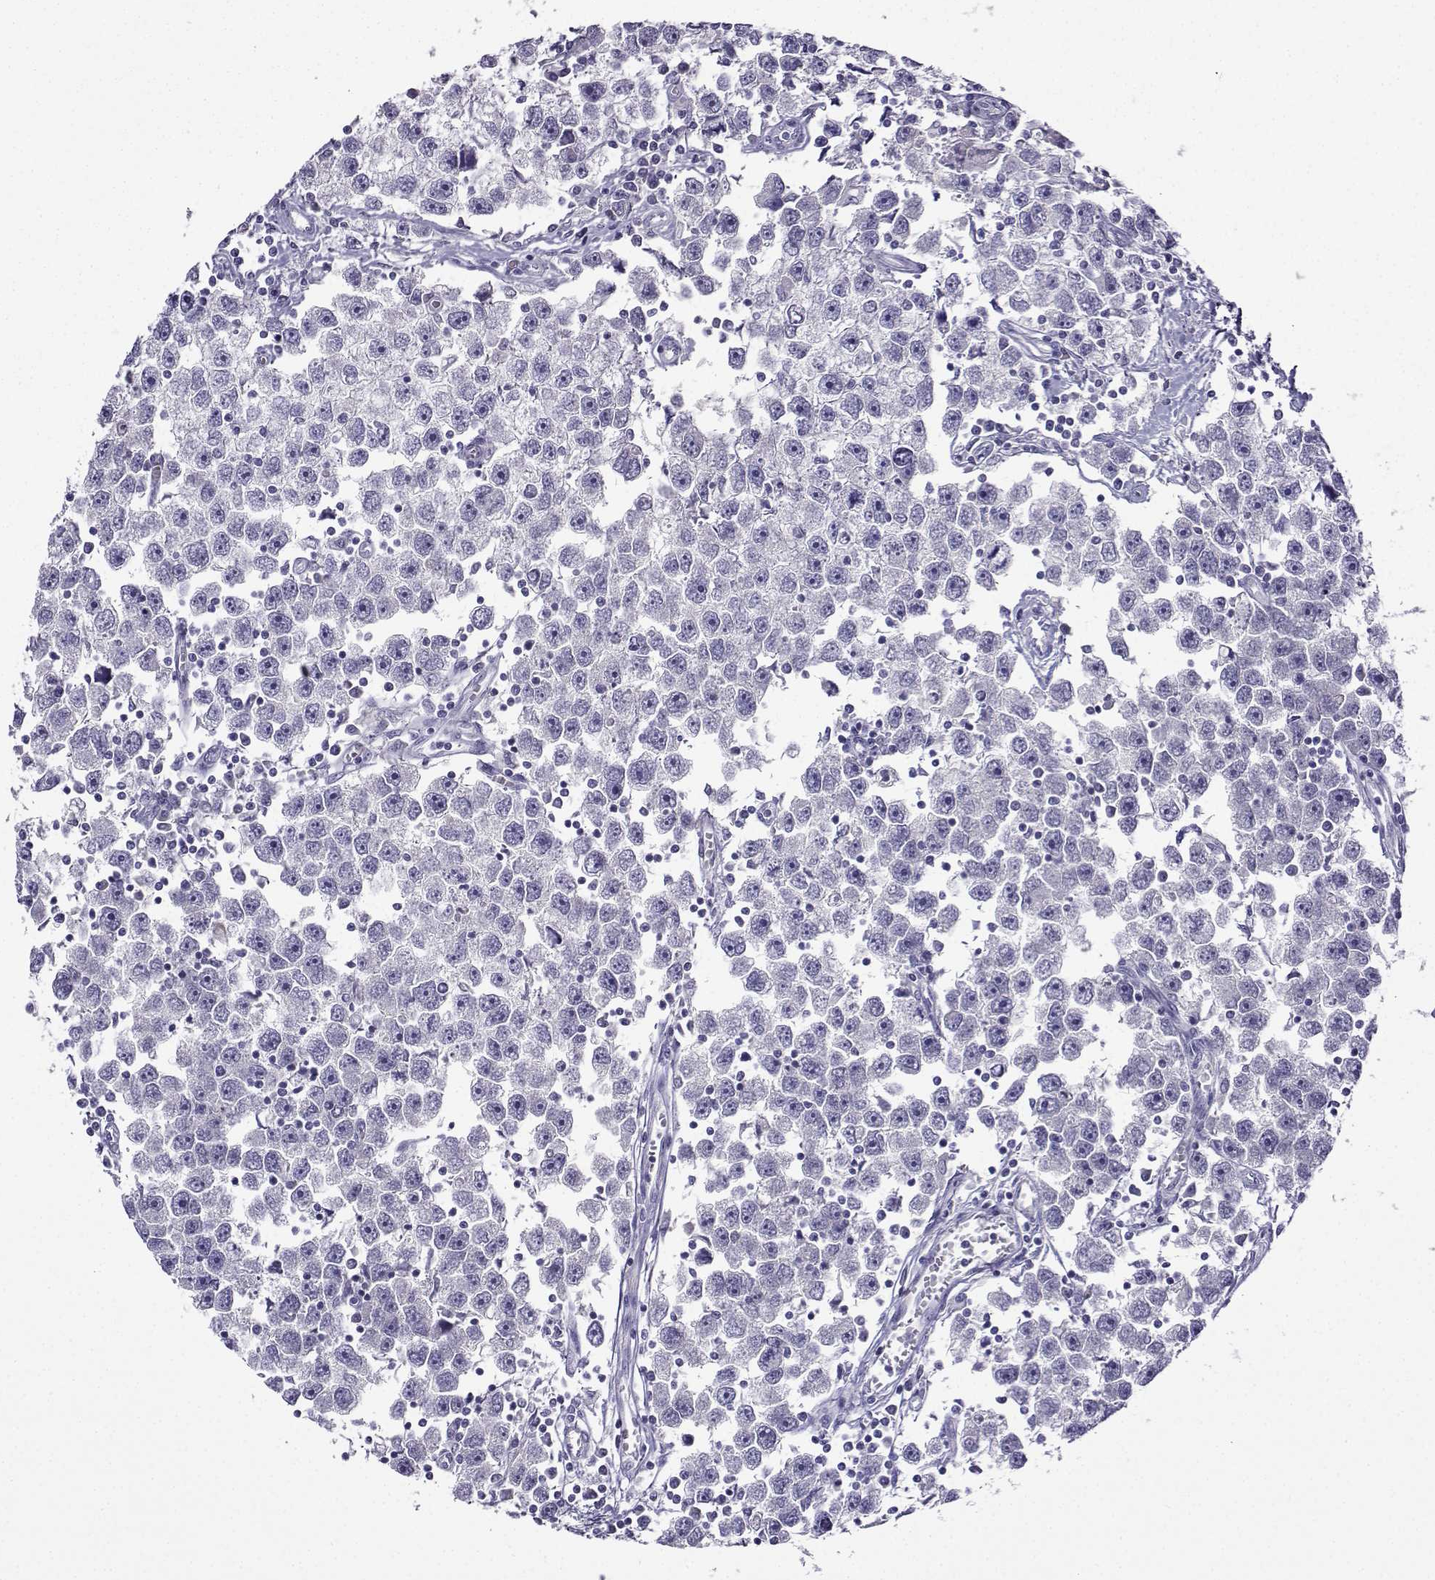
{"staining": {"intensity": "negative", "quantity": "none", "location": "none"}, "tissue": "testis cancer", "cell_type": "Tumor cells", "image_type": "cancer", "snomed": [{"axis": "morphology", "description": "Seminoma, NOS"}, {"axis": "topography", "description": "Testis"}], "caption": "Human seminoma (testis) stained for a protein using IHC exhibits no positivity in tumor cells.", "gene": "LINGO1", "patient": {"sex": "male", "age": 30}}